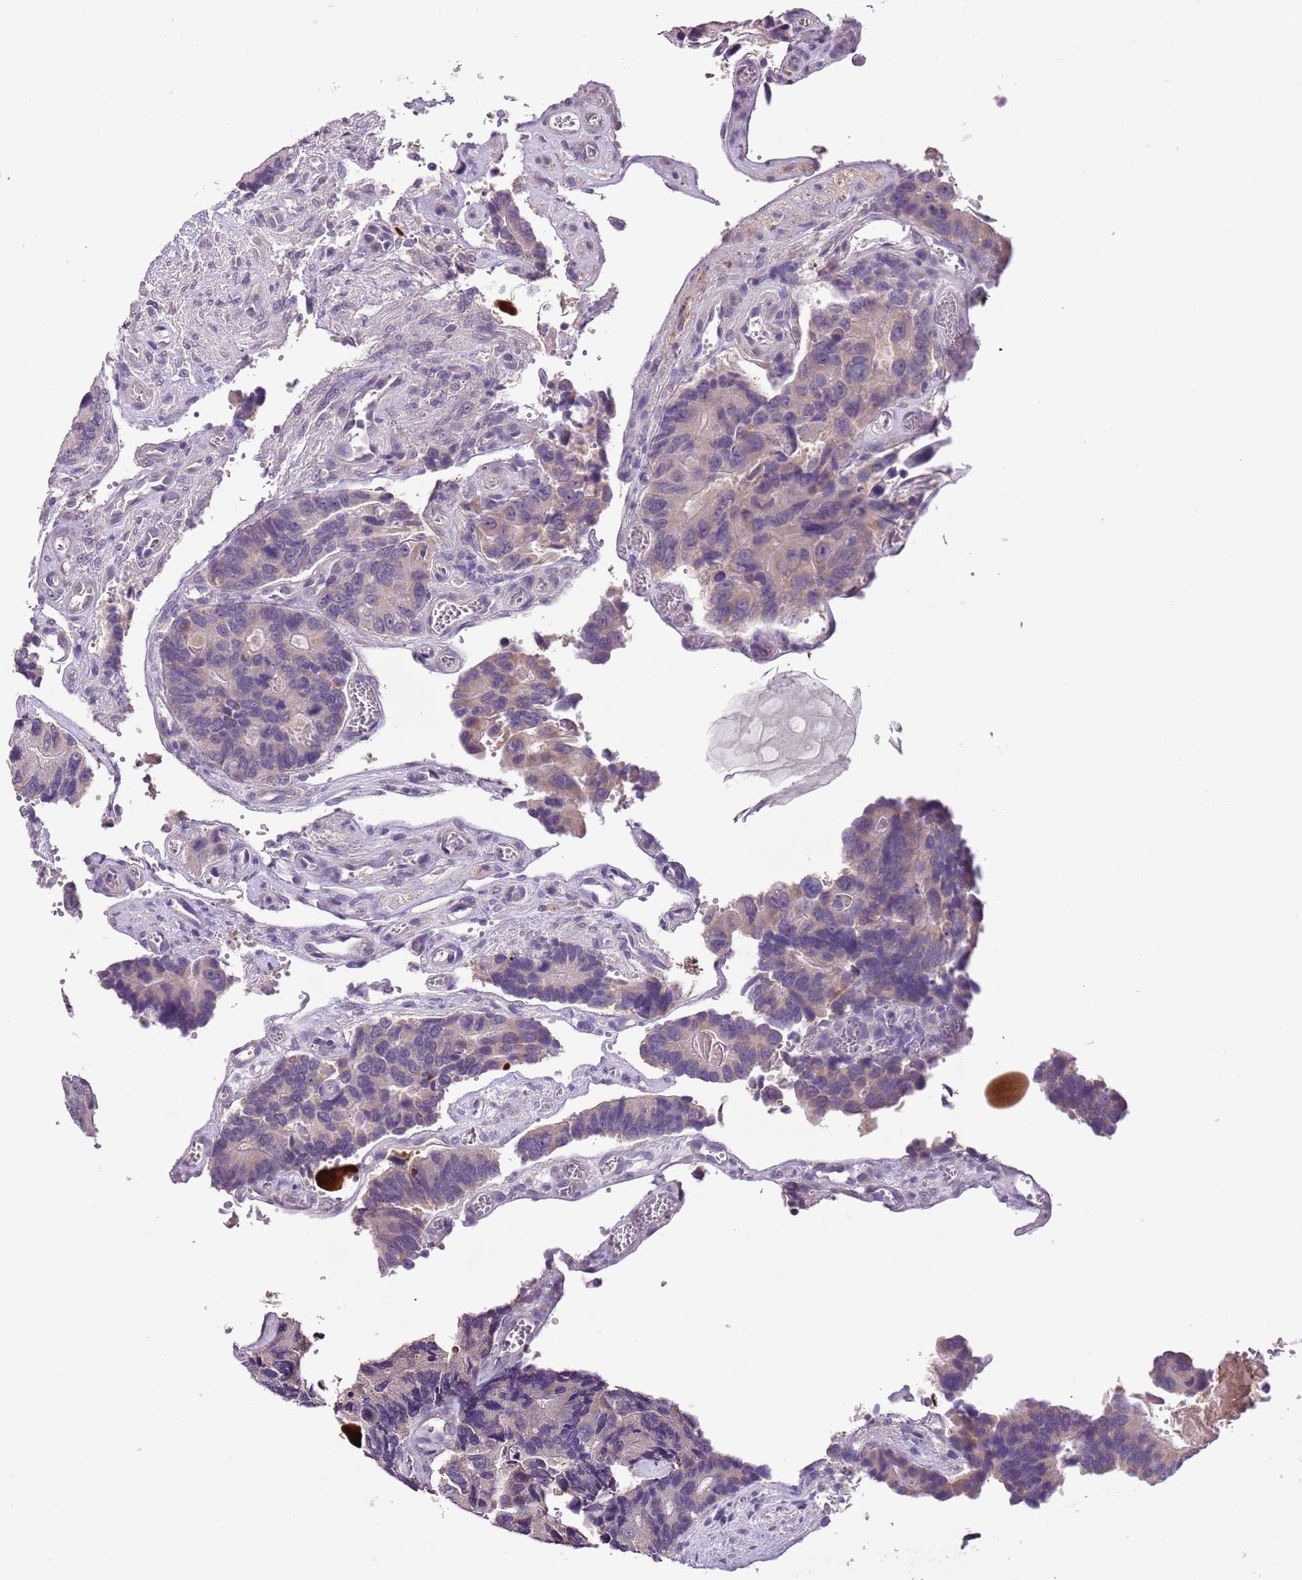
{"staining": {"intensity": "weak", "quantity": "<25%", "location": "cytoplasmic/membranous"}, "tissue": "colorectal cancer", "cell_type": "Tumor cells", "image_type": "cancer", "snomed": [{"axis": "morphology", "description": "Adenocarcinoma, NOS"}, {"axis": "topography", "description": "Colon"}], "caption": "A high-resolution photomicrograph shows immunohistochemistry (IHC) staining of colorectal cancer, which displays no significant positivity in tumor cells.", "gene": "SLC35E3", "patient": {"sex": "male", "age": 84}}